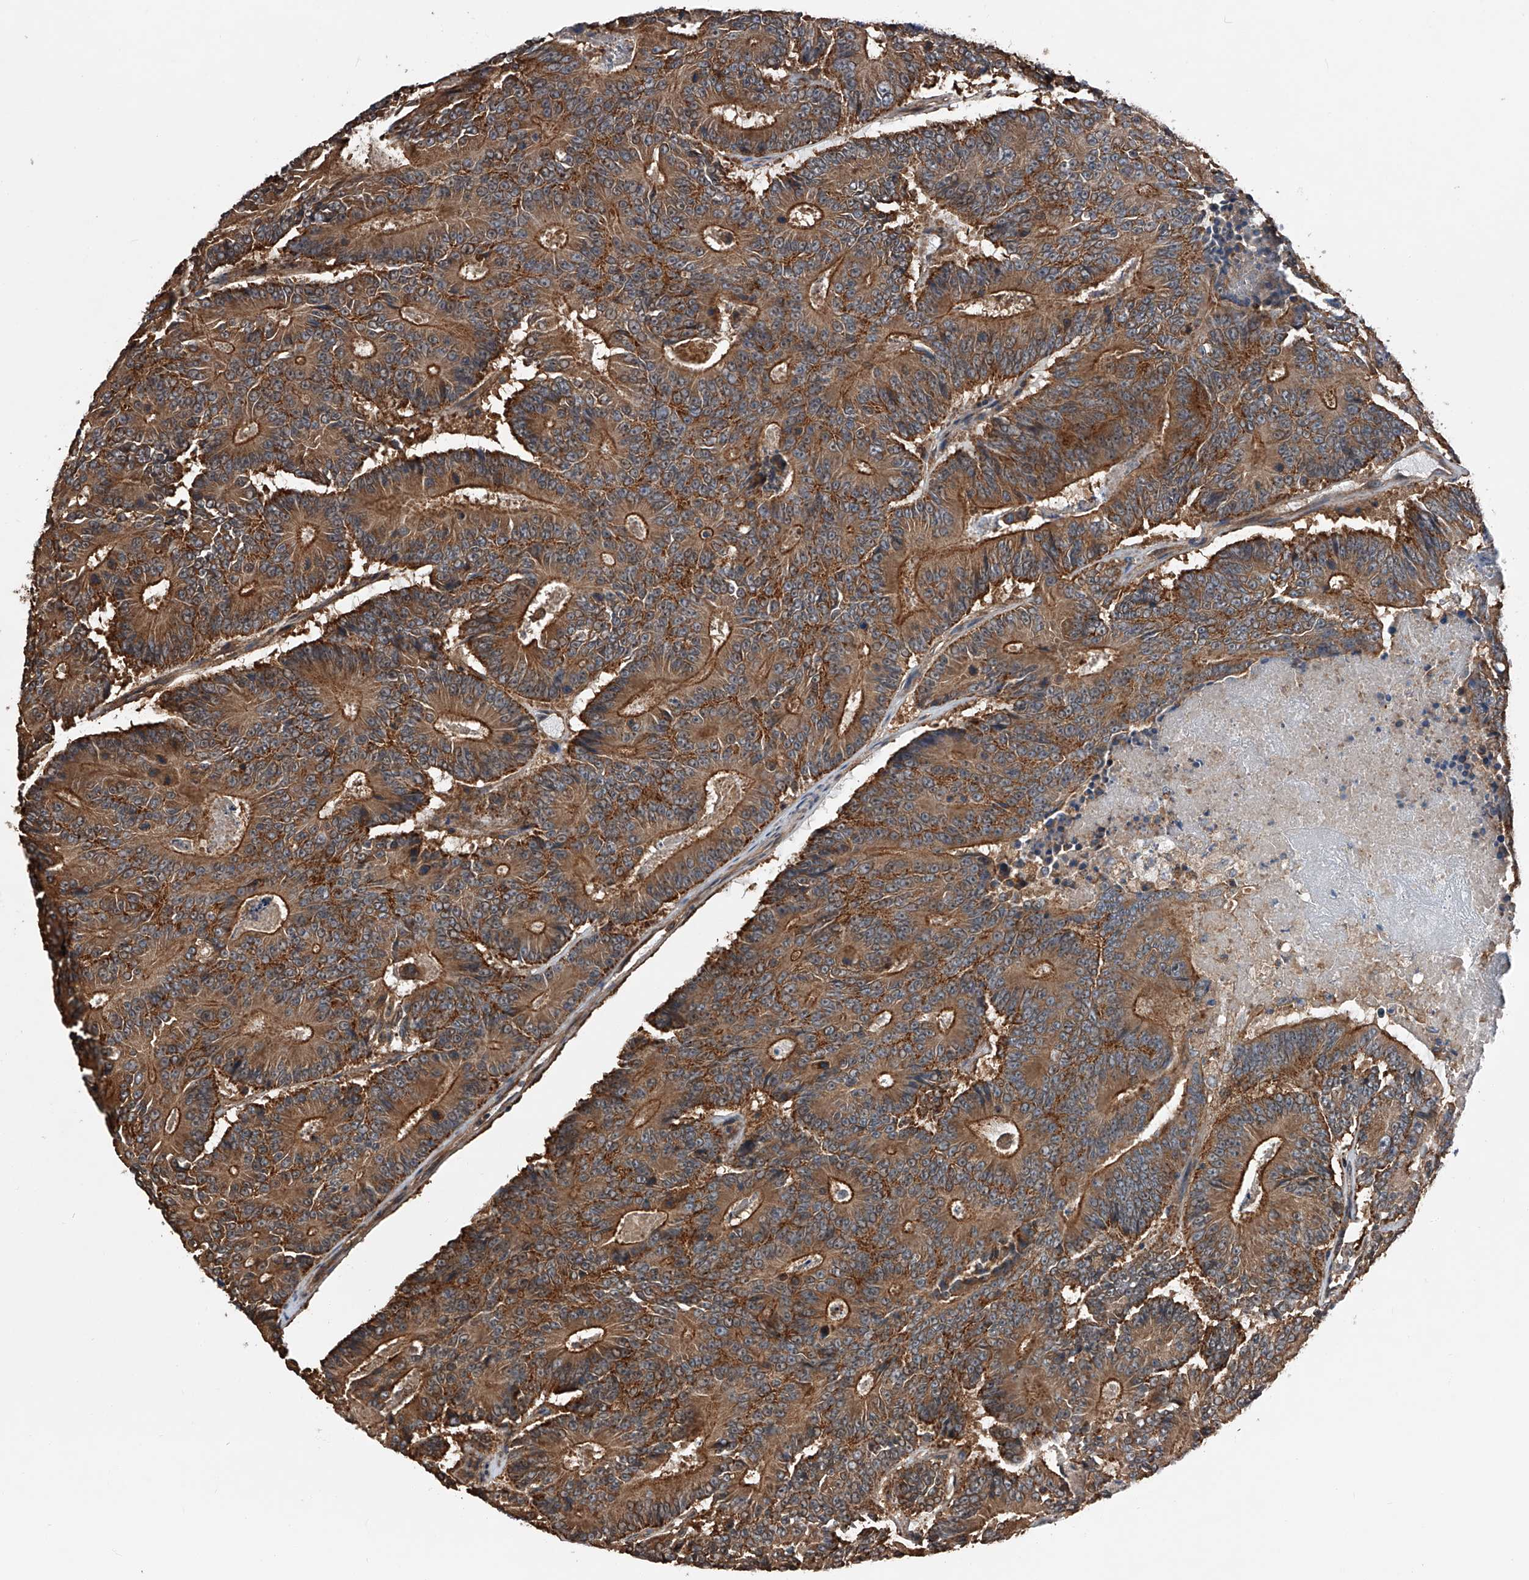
{"staining": {"intensity": "strong", "quantity": ">75%", "location": "cytoplasmic/membranous"}, "tissue": "colorectal cancer", "cell_type": "Tumor cells", "image_type": "cancer", "snomed": [{"axis": "morphology", "description": "Adenocarcinoma, NOS"}, {"axis": "topography", "description": "Colon"}], "caption": "Colorectal adenocarcinoma stained for a protein shows strong cytoplasmic/membranous positivity in tumor cells.", "gene": "KCNJ2", "patient": {"sex": "male", "age": 83}}